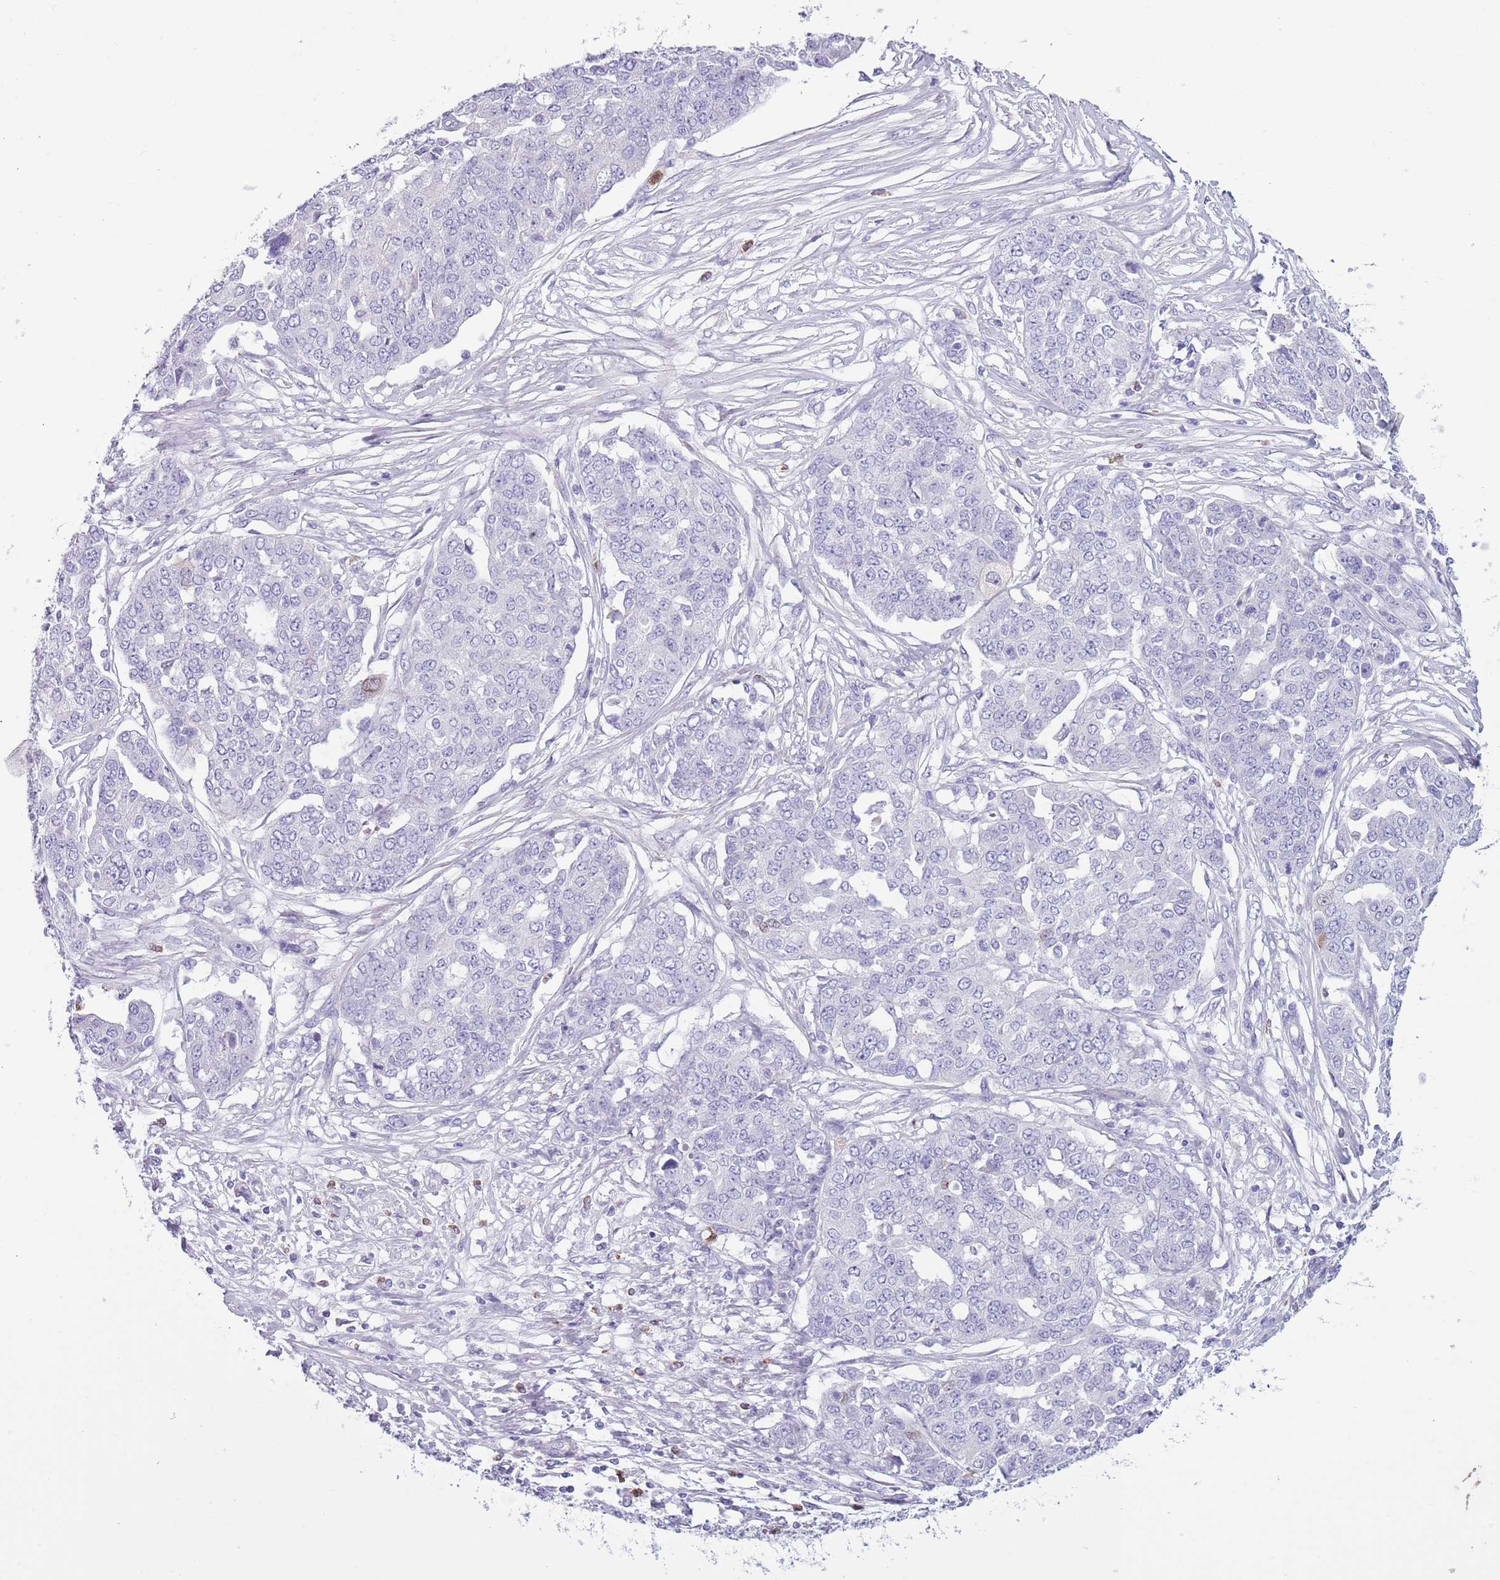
{"staining": {"intensity": "negative", "quantity": "none", "location": "none"}, "tissue": "ovarian cancer", "cell_type": "Tumor cells", "image_type": "cancer", "snomed": [{"axis": "morphology", "description": "Cystadenocarcinoma, serous, NOS"}, {"axis": "topography", "description": "Soft tissue"}, {"axis": "topography", "description": "Ovary"}], "caption": "High magnification brightfield microscopy of ovarian serous cystadenocarcinoma stained with DAB (brown) and counterstained with hematoxylin (blue): tumor cells show no significant positivity.", "gene": "OR6M1", "patient": {"sex": "female", "age": 57}}